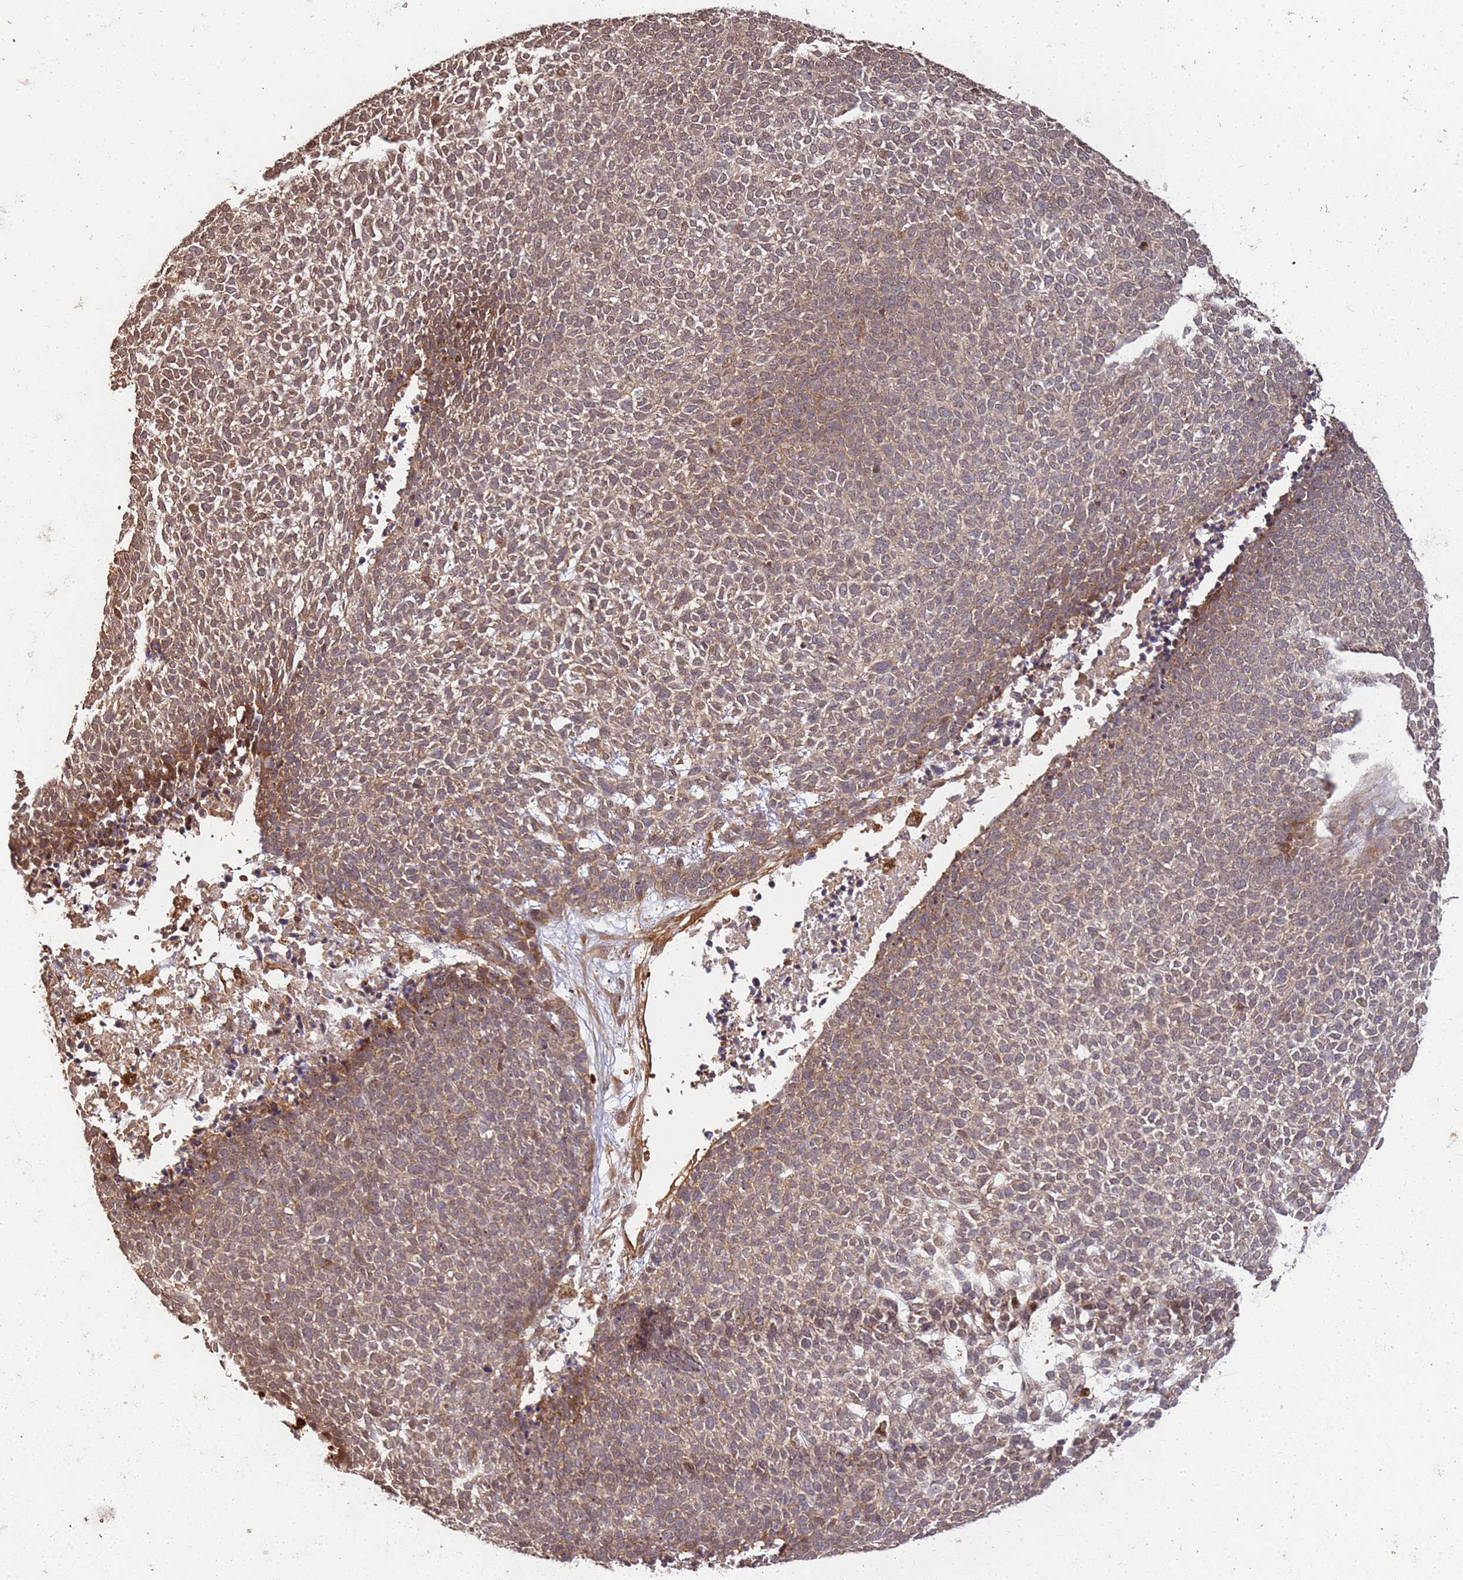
{"staining": {"intensity": "moderate", "quantity": ">75%", "location": "nuclear"}, "tissue": "skin cancer", "cell_type": "Tumor cells", "image_type": "cancer", "snomed": [{"axis": "morphology", "description": "Basal cell carcinoma"}, {"axis": "topography", "description": "Skin"}], "caption": "Skin basal cell carcinoma stained for a protein reveals moderate nuclear positivity in tumor cells. (DAB IHC with brightfield microscopy, high magnification).", "gene": "ST18", "patient": {"sex": "female", "age": 84}}